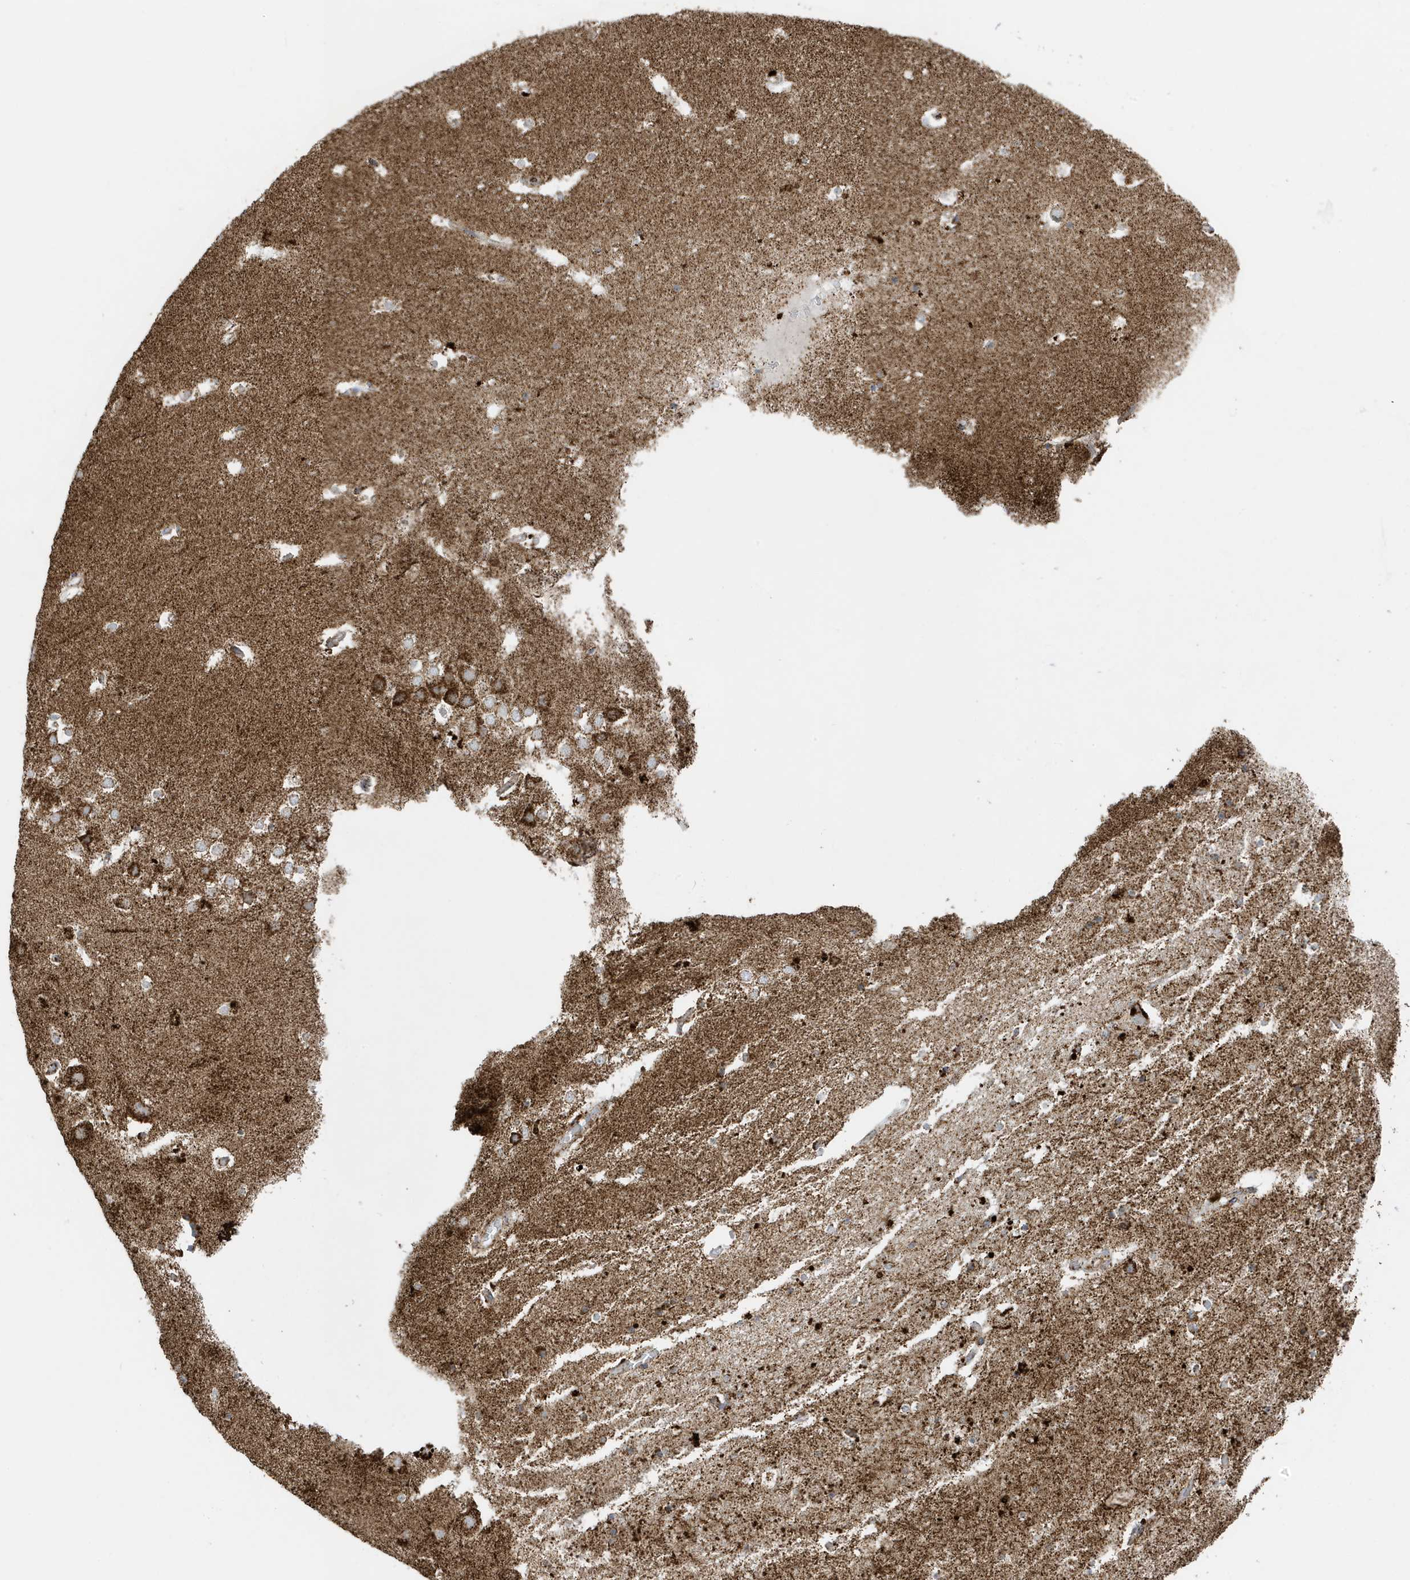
{"staining": {"intensity": "moderate", "quantity": "<25%", "location": "cytoplasmic/membranous"}, "tissue": "hippocampus", "cell_type": "Glial cells", "image_type": "normal", "snomed": [{"axis": "morphology", "description": "Normal tissue, NOS"}, {"axis": "topography", "description": "Hippocampus"}], "caption": "The micrograph exhibits a brown stain indicating the presence of a protein in the cytoplasmic/membranous of glial cells in hippocampus.", "gene": "ATP5ME", "patient": {"sex": "female", "age": 52}}